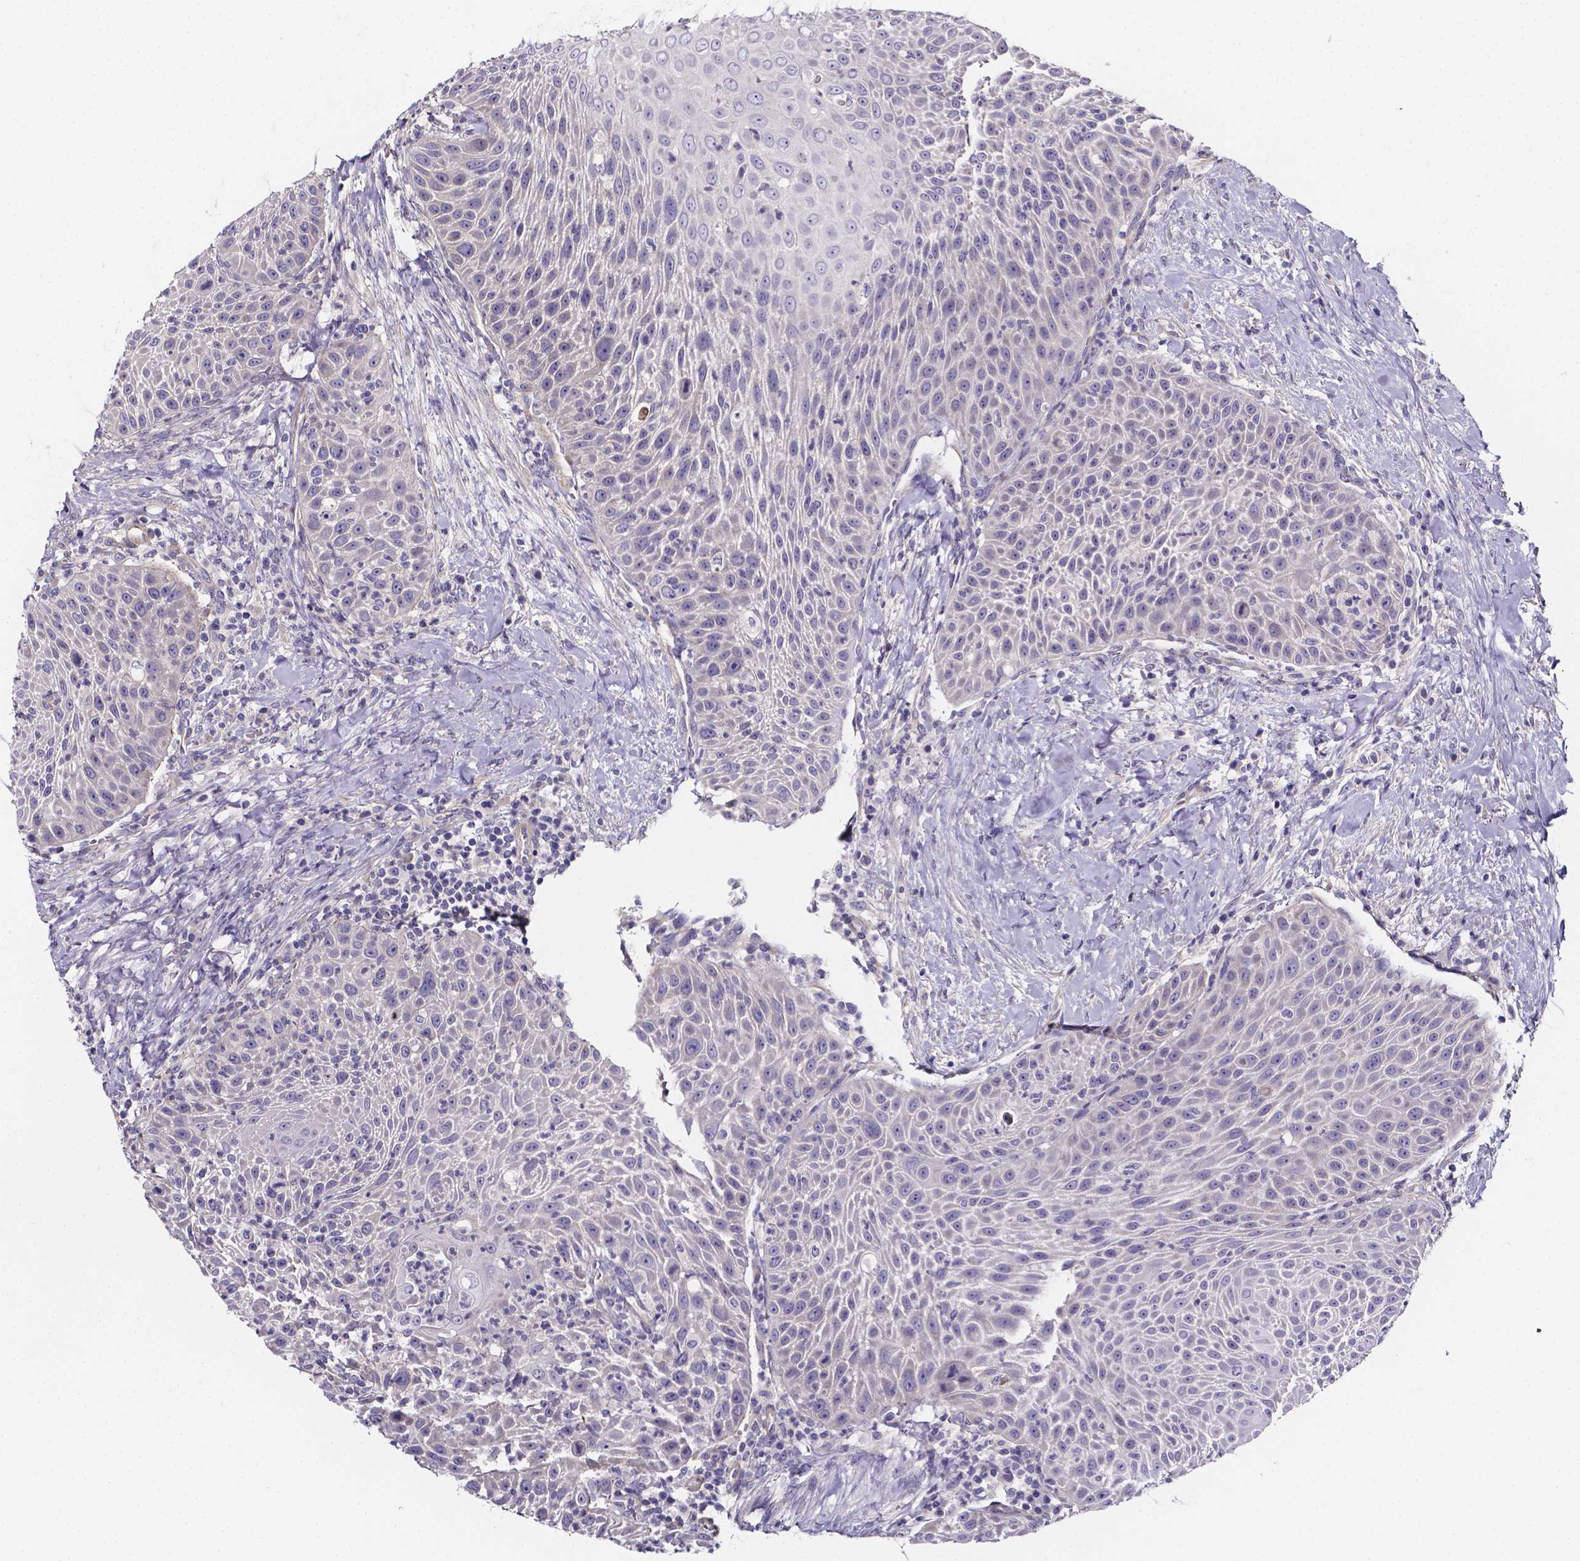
{"staining": {"intensity": "negative", "quantity": "none", "location": "none"}, "tissue": "head and neck cancer", "cell_type": "Tumor cells", "image_type": "cancer", "snomed": [{"axis": "morphology", "description": "Squamous cell carcinoma, NOS"}, {"axis": "topography", "description": "Head-Neck"}], "caption": "Immunohistochemistry of squamous cell carcinoma (head and neck) exhibits no staining in tumor cells.", "gene": "CACNG8", "patient": {"sex": "male", "age": 69}}